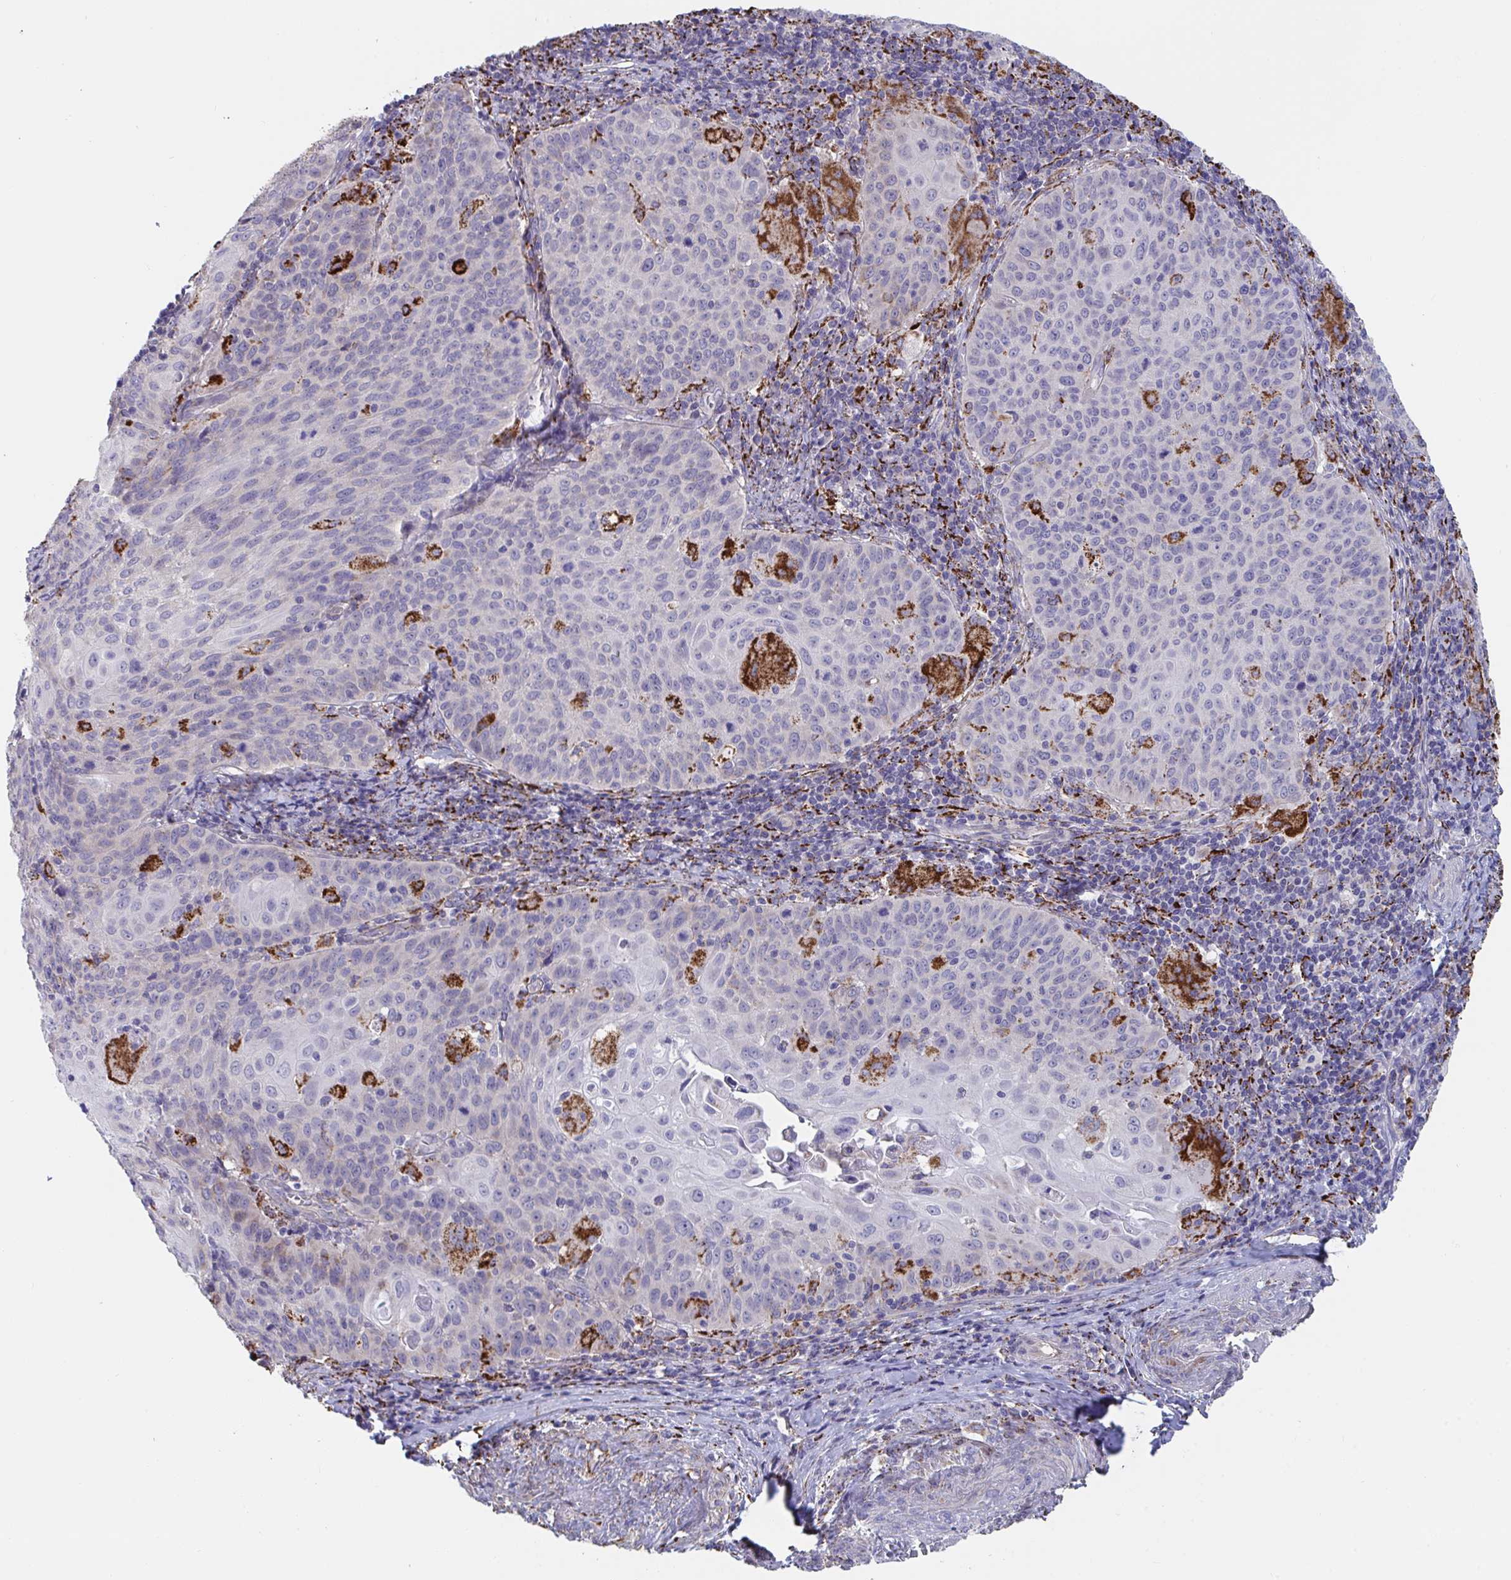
{"staining": {"intensity": "negative", "quantity": "none", "location": "none"}, "tissue": "cervical cancer", "cell_type": "Tumor cells", "image_type": "cancer", "snomed": [{"axis": "morphology", "description": "Squamous cell carcinoma, NOS"}, {"axis": "topography", "description": "Cervix"}], "caption": "Immunohistochemical staining of squamous cell carcinoma (cervical) demonstrates no significant staining in tumor cells.", "gene": "FAM156B", "patient": {"sex": "female", "age": 65}}